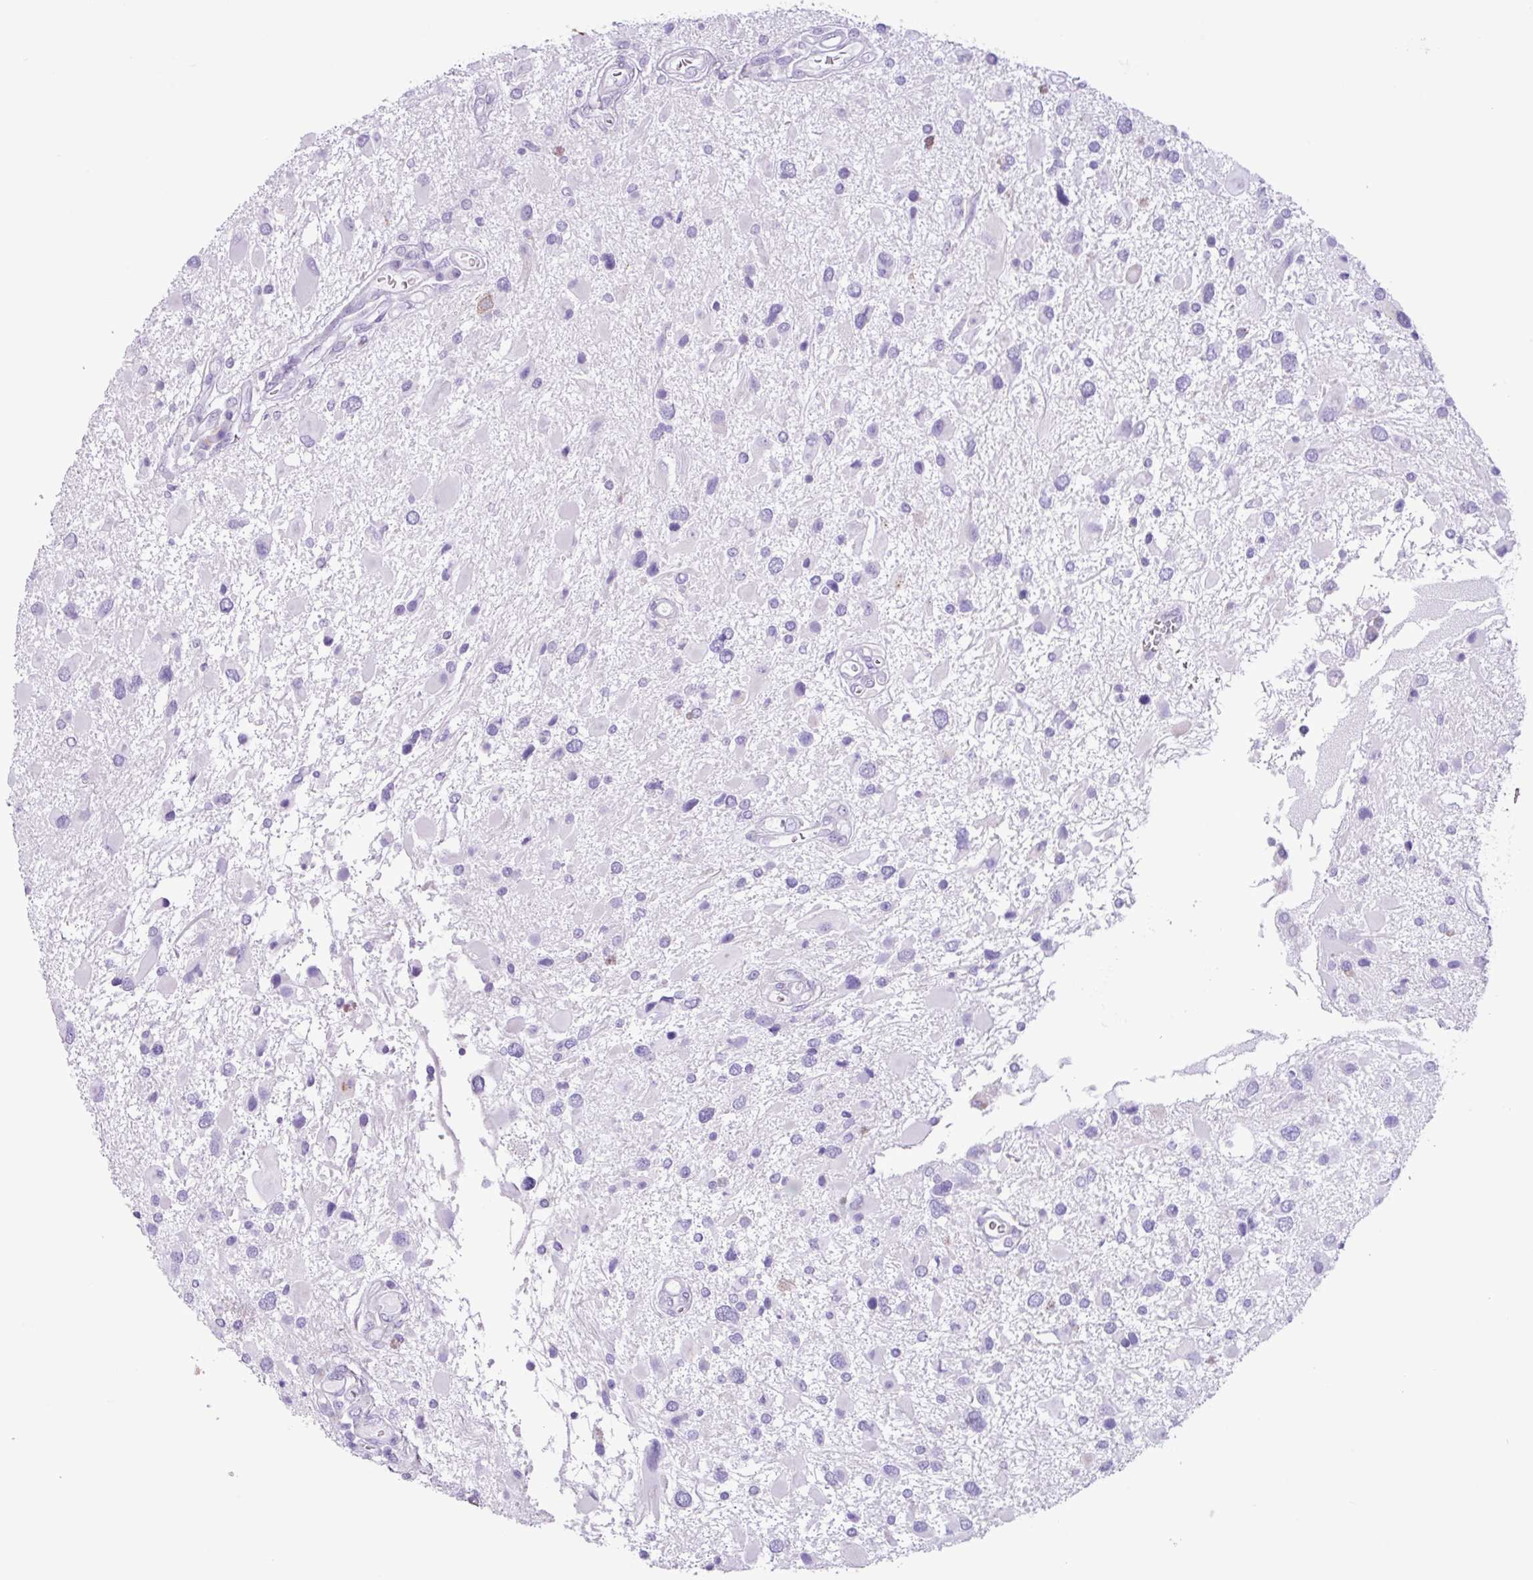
{"staining": {"intensity": "negative", "quantity": "none", "location": "none"}, "tissue": "glioma", "cell_type": "Tumor cells", "image_type": "cancer", "snomed": [{"axis": "morphology", "description": "Glioma, malignant, High grade"}, {"axis": "topography", "description": "Brain"}], "caption": "Tumor cells are negative for brown protein staining in glioma. (DAB immunohistochemistry, high magnification).", "gene": "AGO3", "patient": {"sex": "male", "age": 53}}